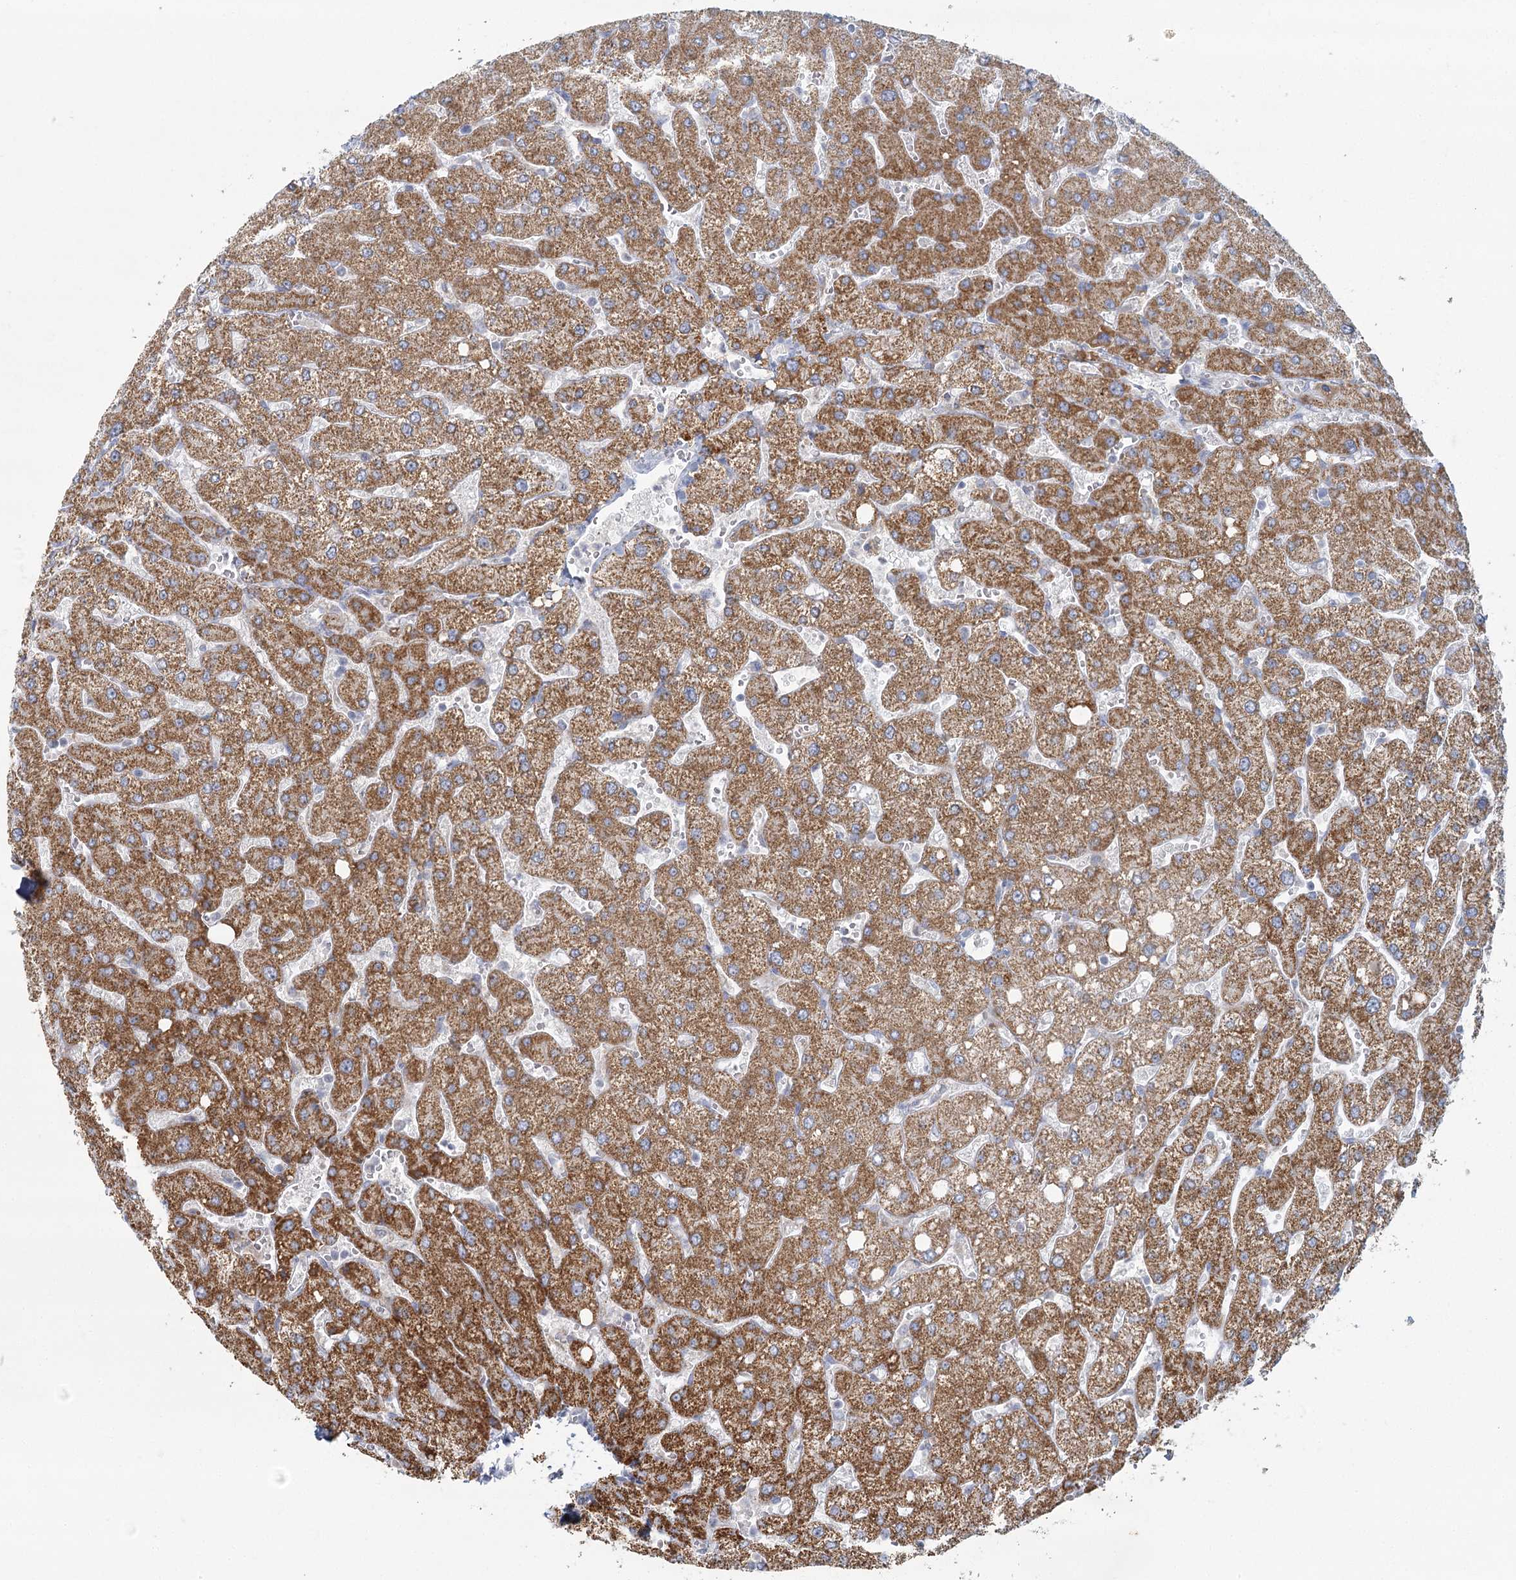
{"staining": {"intensity": "negative", "quantity": "none", "location": "none"}, "tissue": "liver", "cell_type": "Cholangiocytes", "image_type": "normal", "snomed": [{"axis": "morphology", "description": "Normal tissue, NOS"}, {"axis": "topography", "description": "Liver"}], "caption": "Image shows no significant protein positivity in cholangiocytes of normal liver.", "gene": "BPHL", "patient": {"sex": "male", "age": 55}}